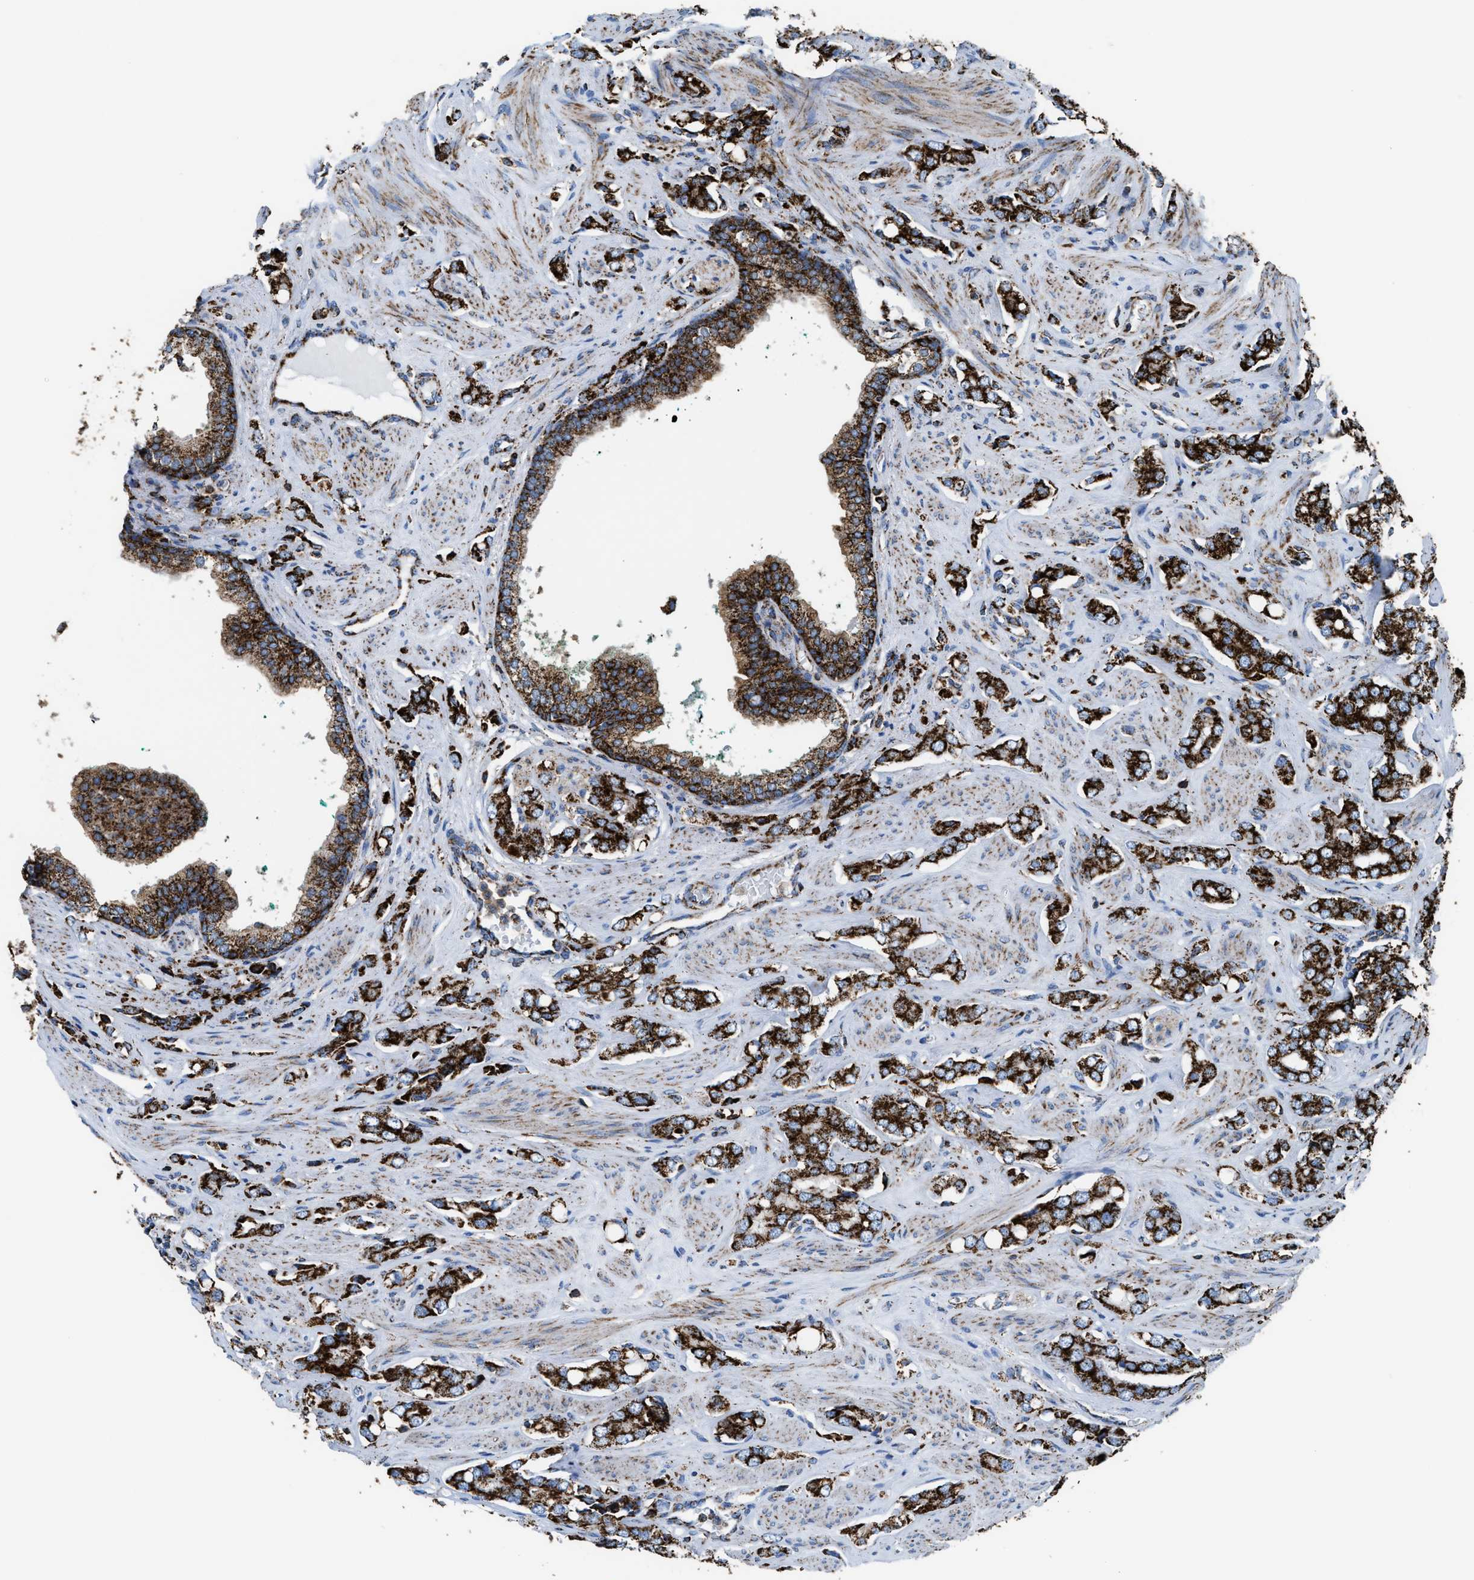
{"staining": {"intensity": "strong", "quantity": ">75%", "location": "cytoplasmic/membranous"}, "tissue": "prostate cancer", "cell_type": "Tumor cells", "image_type": "cancer", "snomed": [{"axis": "morphology", "description": "Adenocarcinoma, High grade"}, {"axis": "topography", "description": "Prostate"}], "caption": "There is high levels of strong cytoplasmic/membranous expression in tumor cells of prostate cancer, as demonstrated by immunohistochemical staining (brown color).", "gene": "ECHS1", "patient": {"sex": "male", "age": 52}}